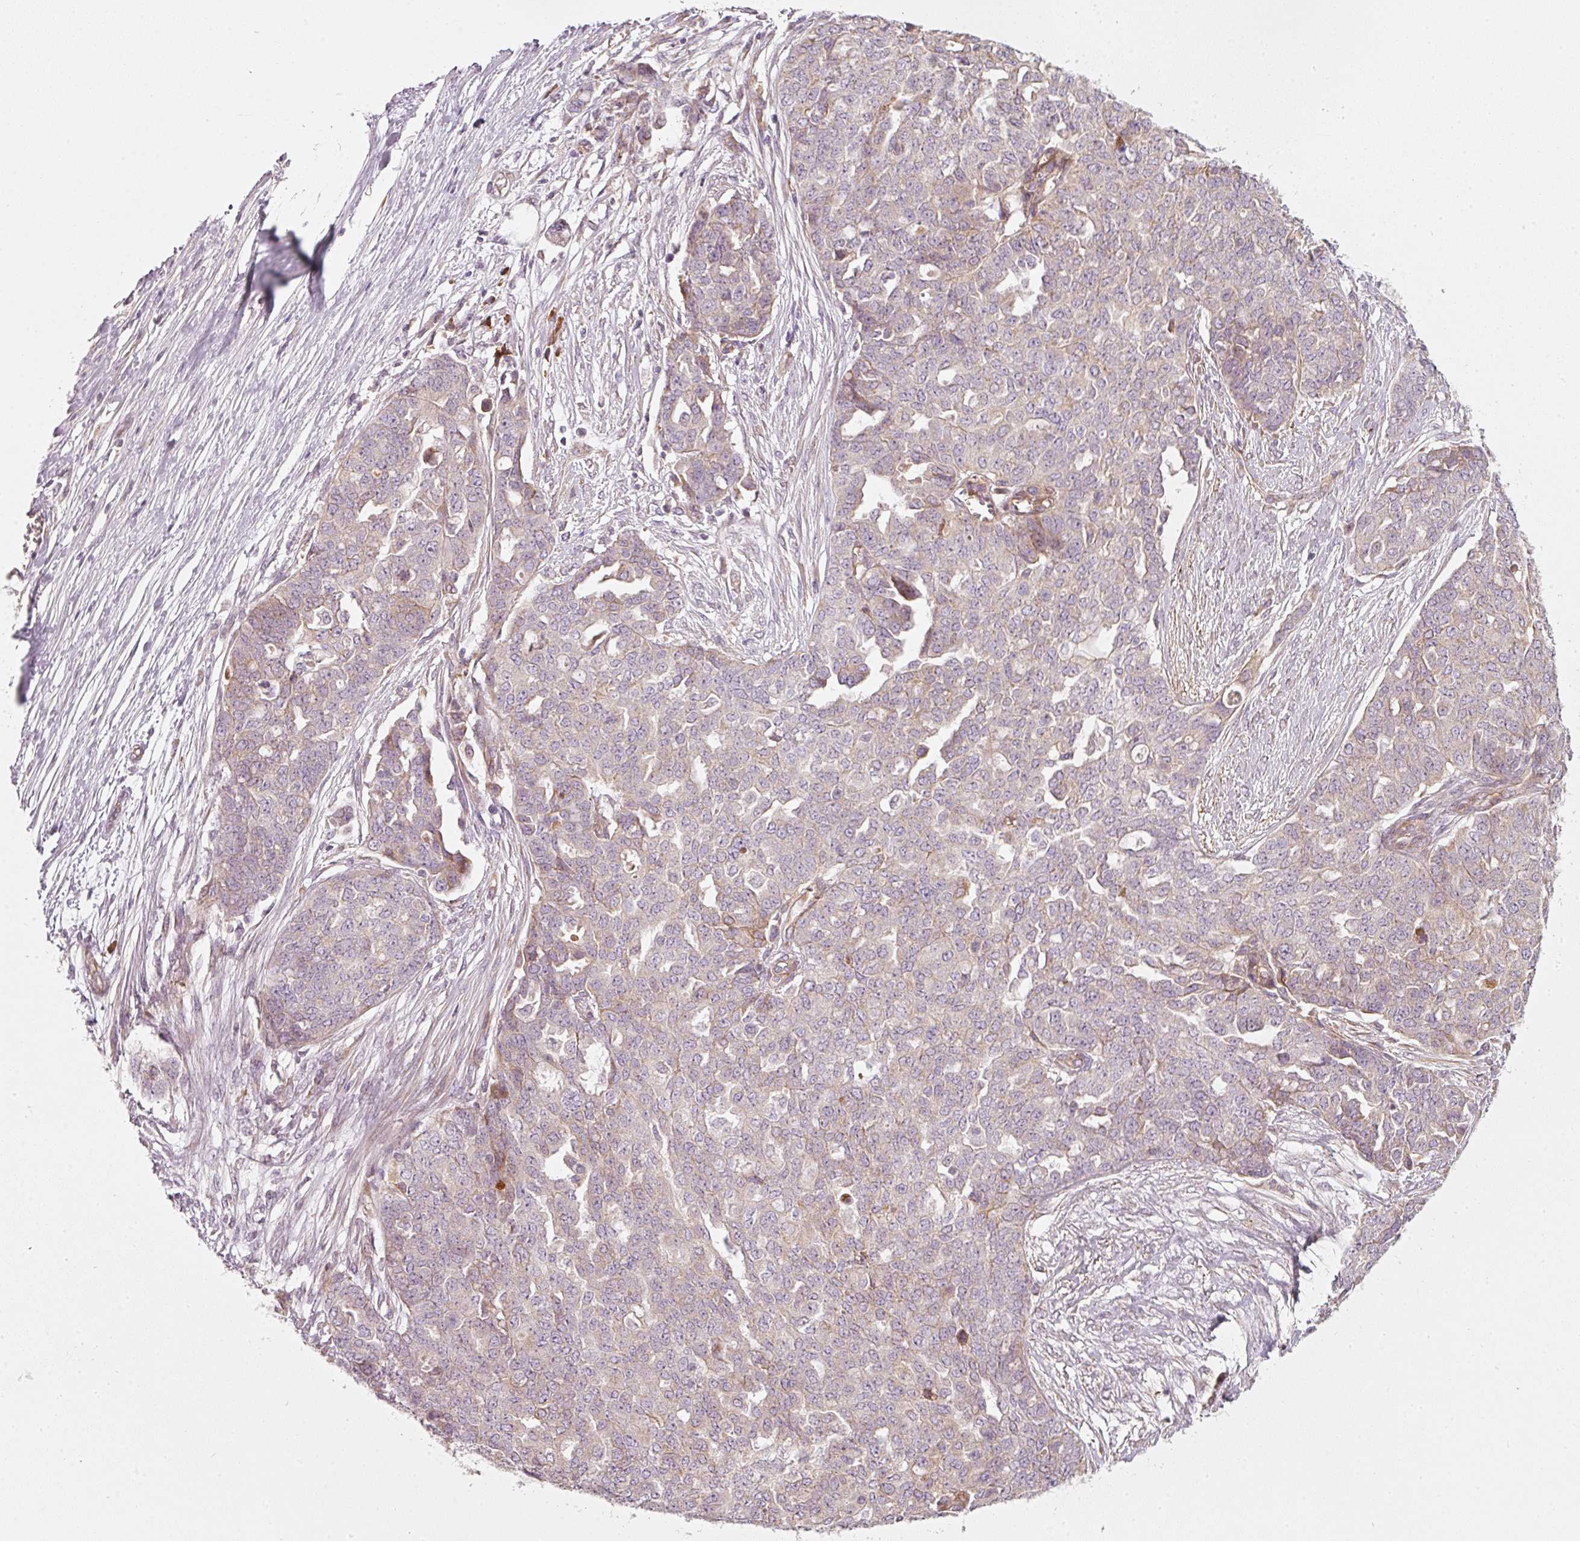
{"staining": {"intensity": "negative", "quantity": "none", "location": "none"}, "tissue": "ovarian cancer", "cell_type": "Tumor cells", "image_type": "cancer", "snomed": [{"axis": "morphology", "description": "Cystadenocarcinoma, serous, NOS"}, {"axis": "topography", "description": "Soft tissue"}, {"axis": "topography", "description": "Ovary"}], "caption": "The image demonstrates no significant staining in tumor cells of ovarian cancer (serous cystadenocarcinoma).", "gene": "KCNQ1", "patient": {"sex": "female", "age": 57}}